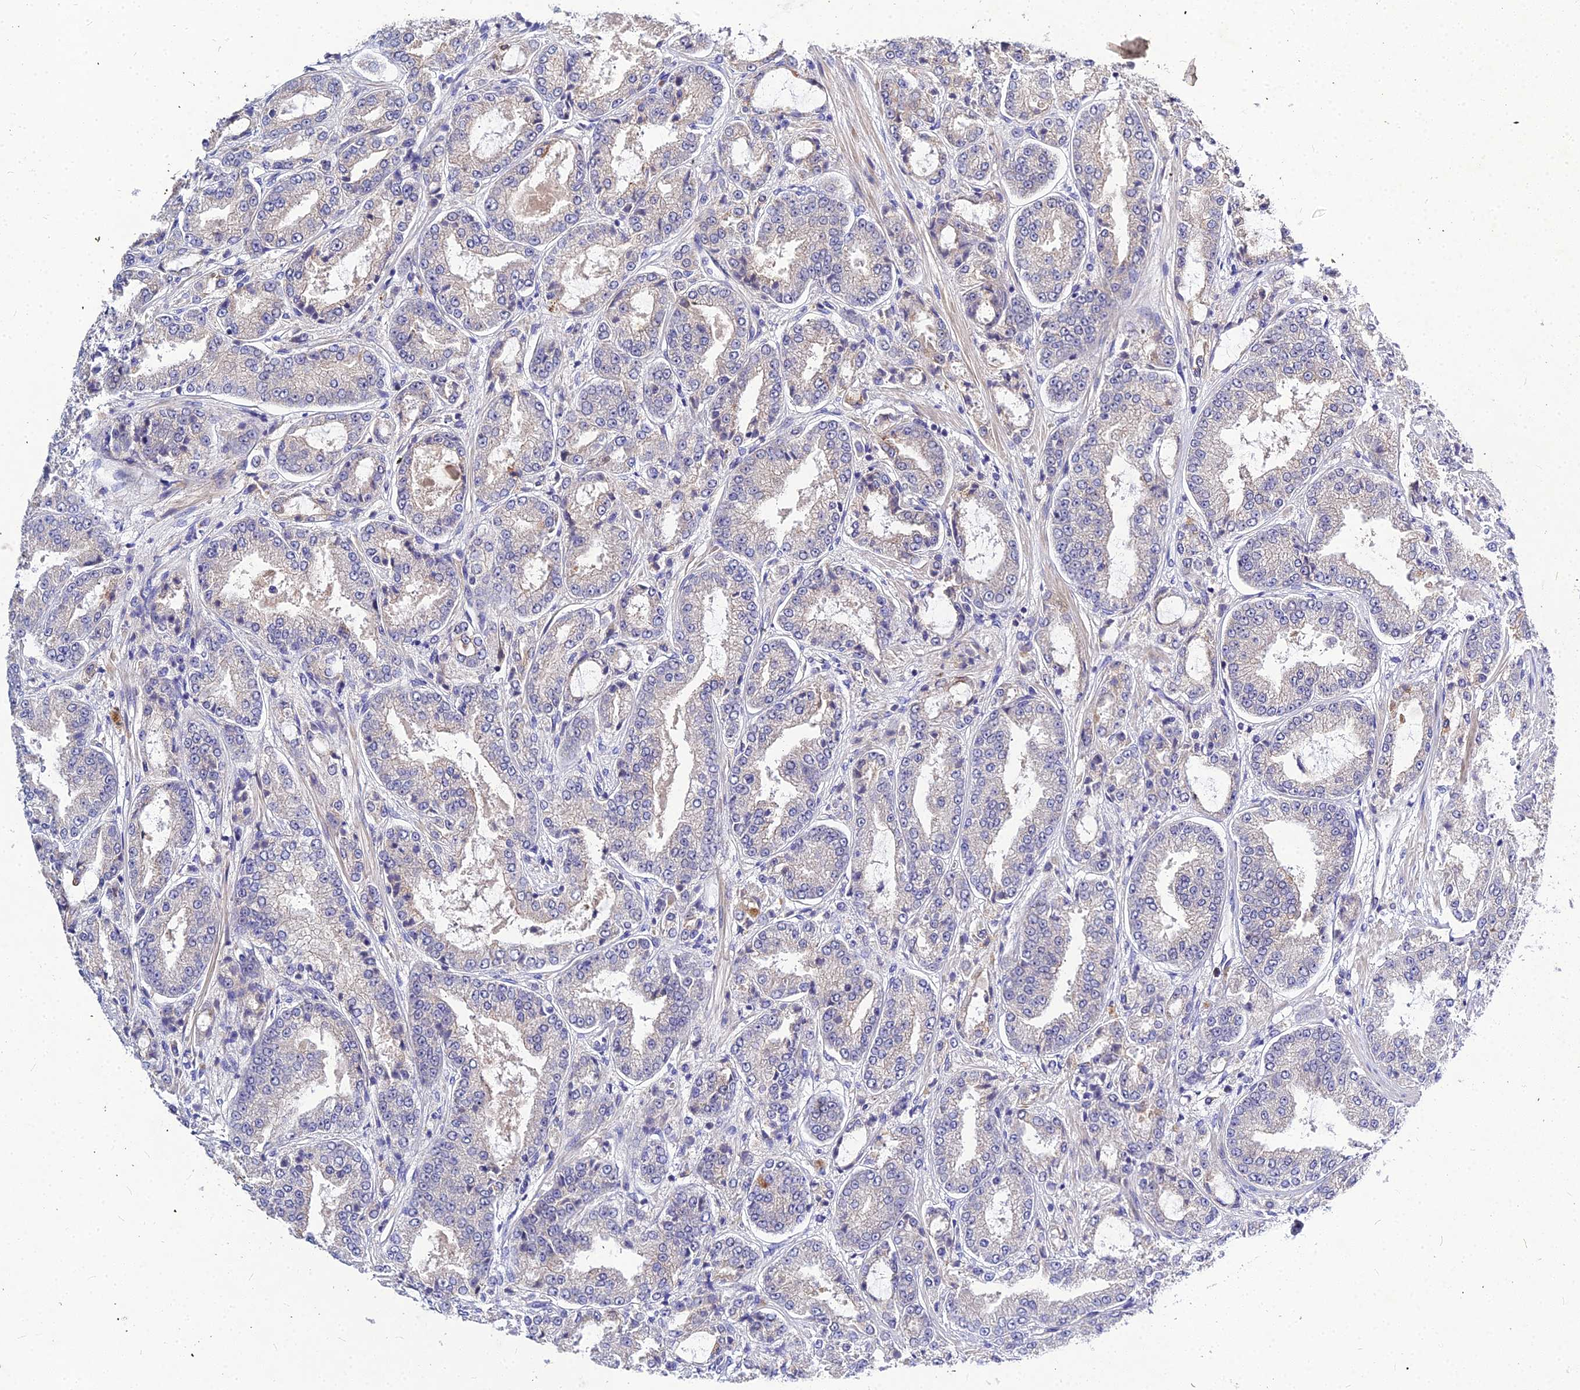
{"staining": {"intensity": "moderate", "quantity": "<25%", "location": "cytoplasmic/membranous"}, "tissue": "prostate cancer", "cell_type": "Tumor cells", "image_type": "cancer", "snomed": [{"axis": "morphology", "description": "Adenocarcinoma, High grade"}, {"axis": "topography", "description": "Prostate"}], "caption": "IHC histopathology image of prostate high-grade adenocarcinoma stained for a protein (brown), which displays low levels of moderate cytoplasmic/membranous staining in about <25% of tumor cells.", "gene": "DMRTA1", "patient": {"sex": "male", "age": 71}}